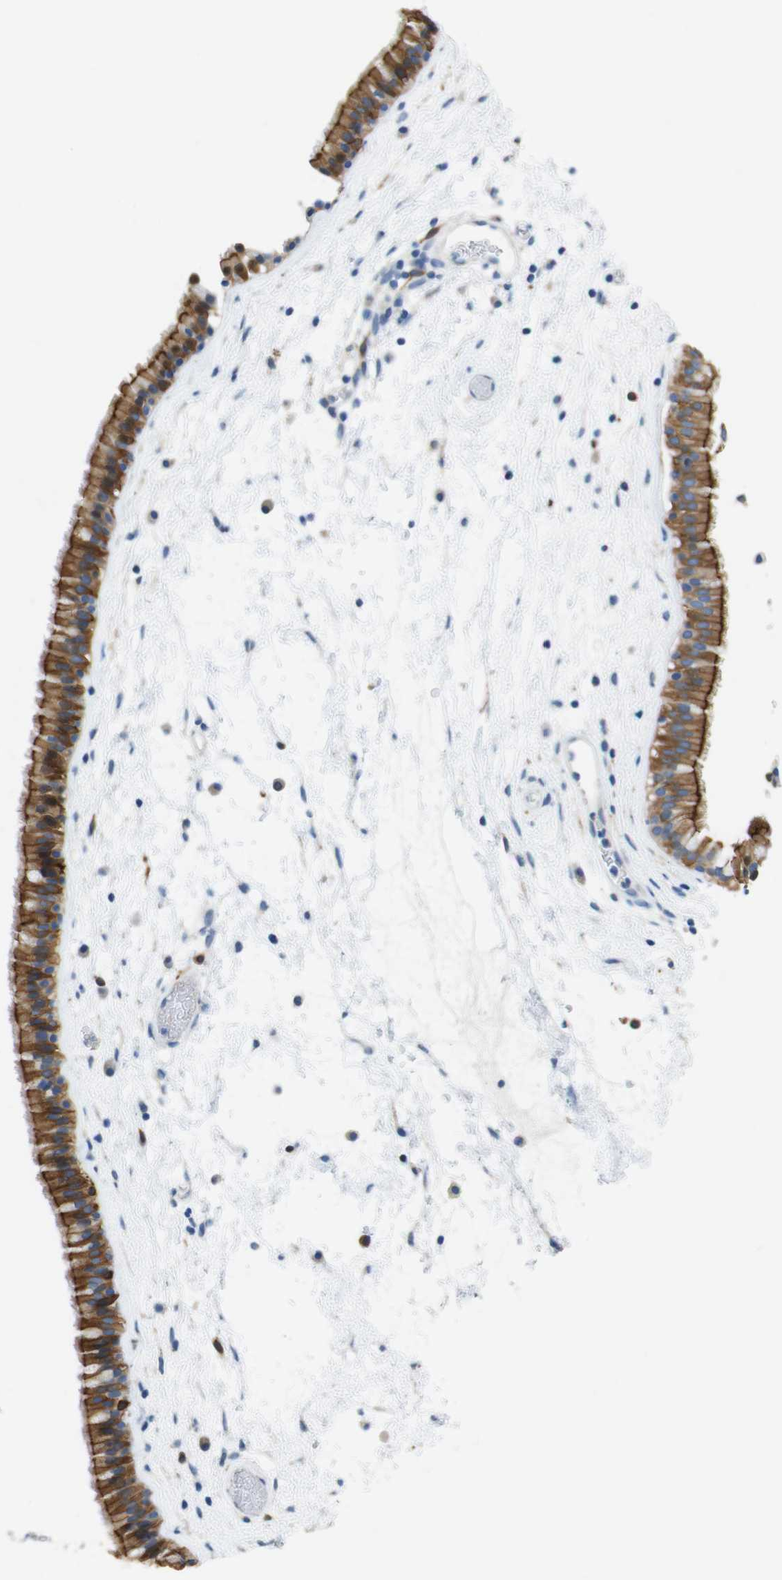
{"staining": {"intensity": "moderate", "quantity": ">75%", "location": "cytoplasmic/membranous"}, "tissue": "nasopharynx", "cell_type": "Respiratory epithelial cells", "image_type": "normal", "snomed": [{"axis": "morphology", "description": "Normal tissue, NOS"}, {"axis": "morphology", "description": "Inflammation, NOS"}, {"axis": "topography", "description": "Nasopharynx"}], "caption": "Unremarkable nasopharynx exhibits moderate cytoplasmic/membranous expression in approximately >75% of respiratory epithelial cells, visualized by immunohistochemistry. Nuclei are stained in blue.", "gene": "TJP3", "patient": {"sex": "male", "age": 48}}